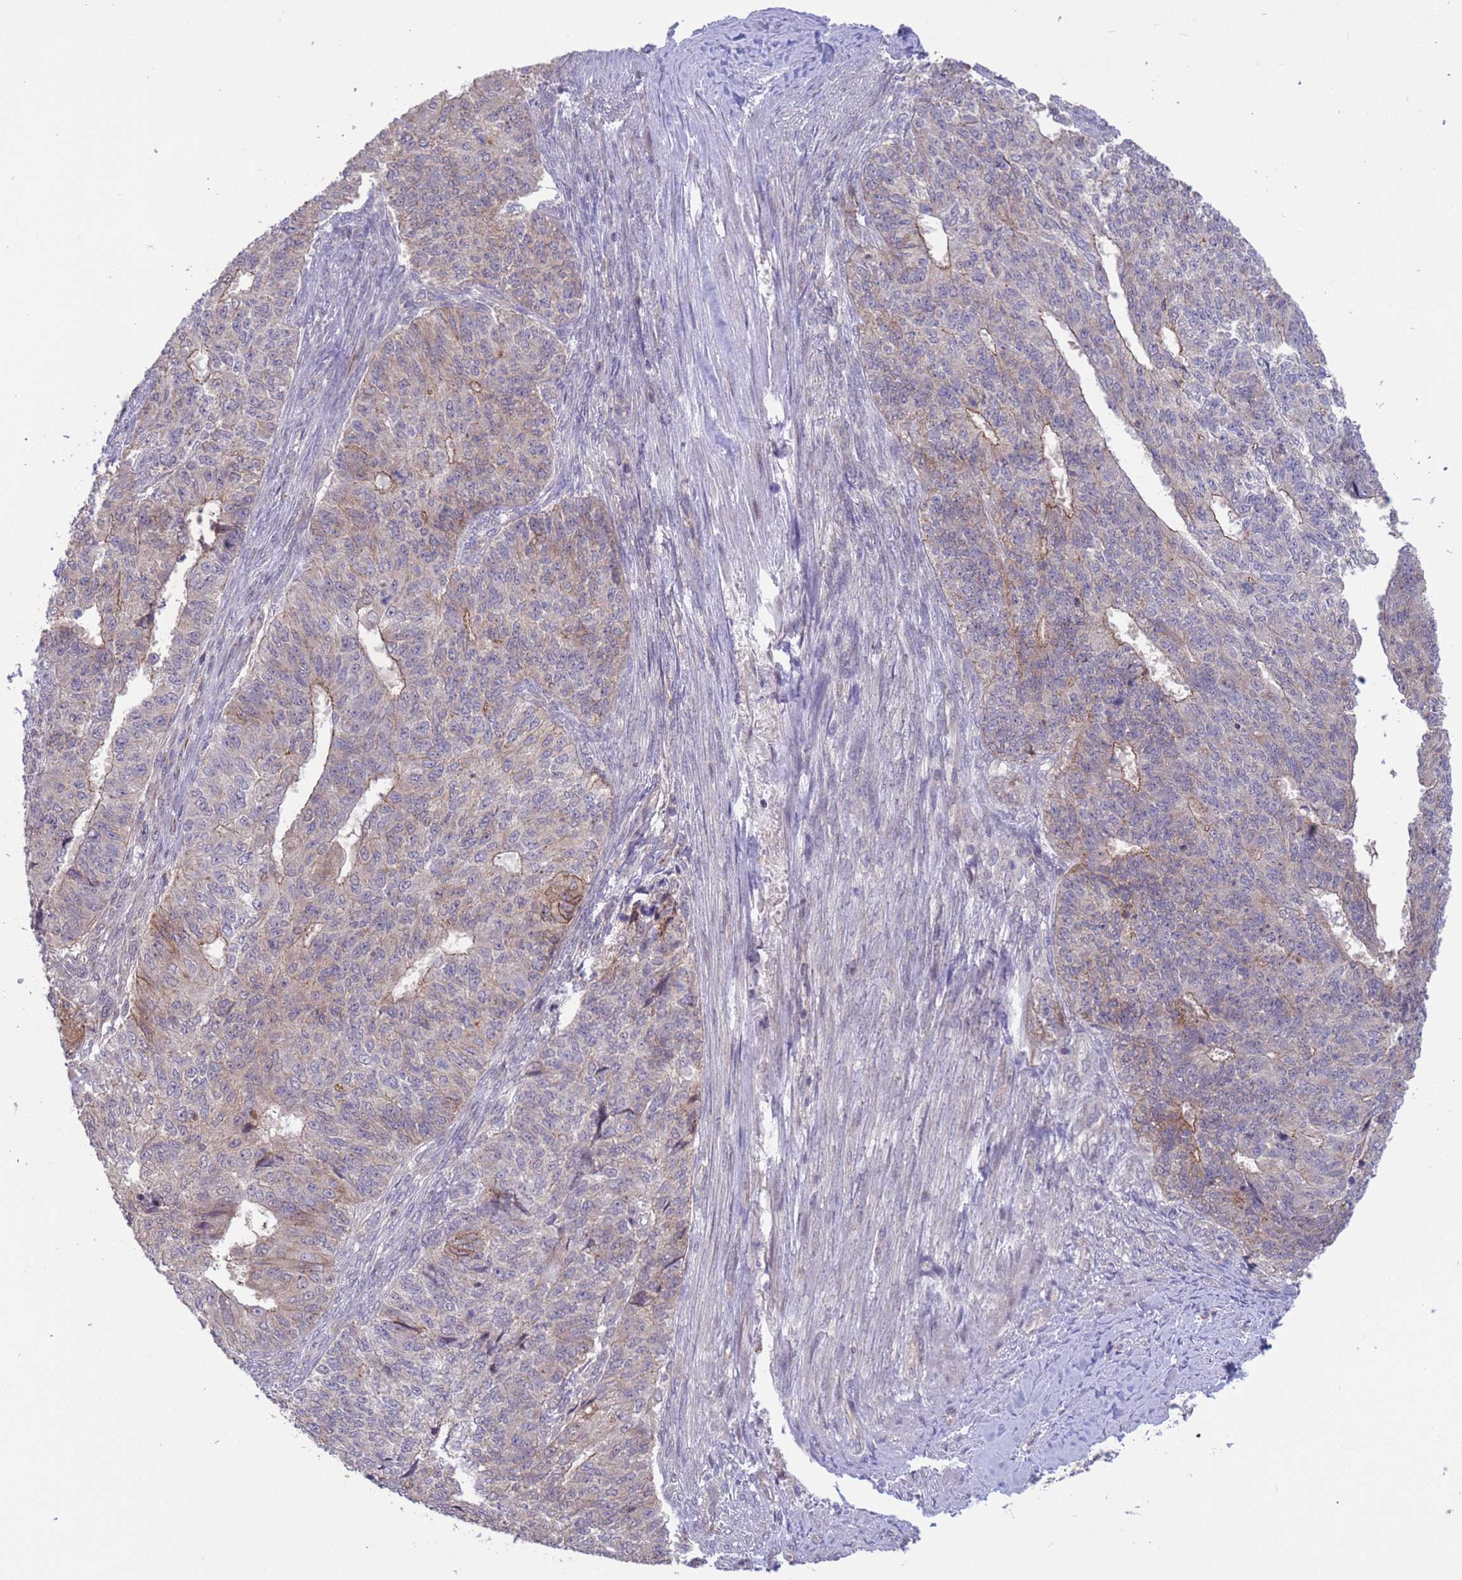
{"staining": {"intensity": "weak", "quantity": "<25%", "location": "cytoplasmic/membranous"}, "tissue": "endometrial cancer", "cell_type": "Tumor cells", "image_type": "cancer", "snomed": [{"axis": "morphology", "description": "Adenocarcinoma, NOS"}, {"axis": "topography", "description": "Endometrium"}], "caption": "The photomicrograph exhibits no significant positivity in tumor cells of endometrial cancer. (DAB immunohistochemistry with hematoxylin counter stain).", "gene": "GJA10", "patient": {"sex": "female", "age": 32}}